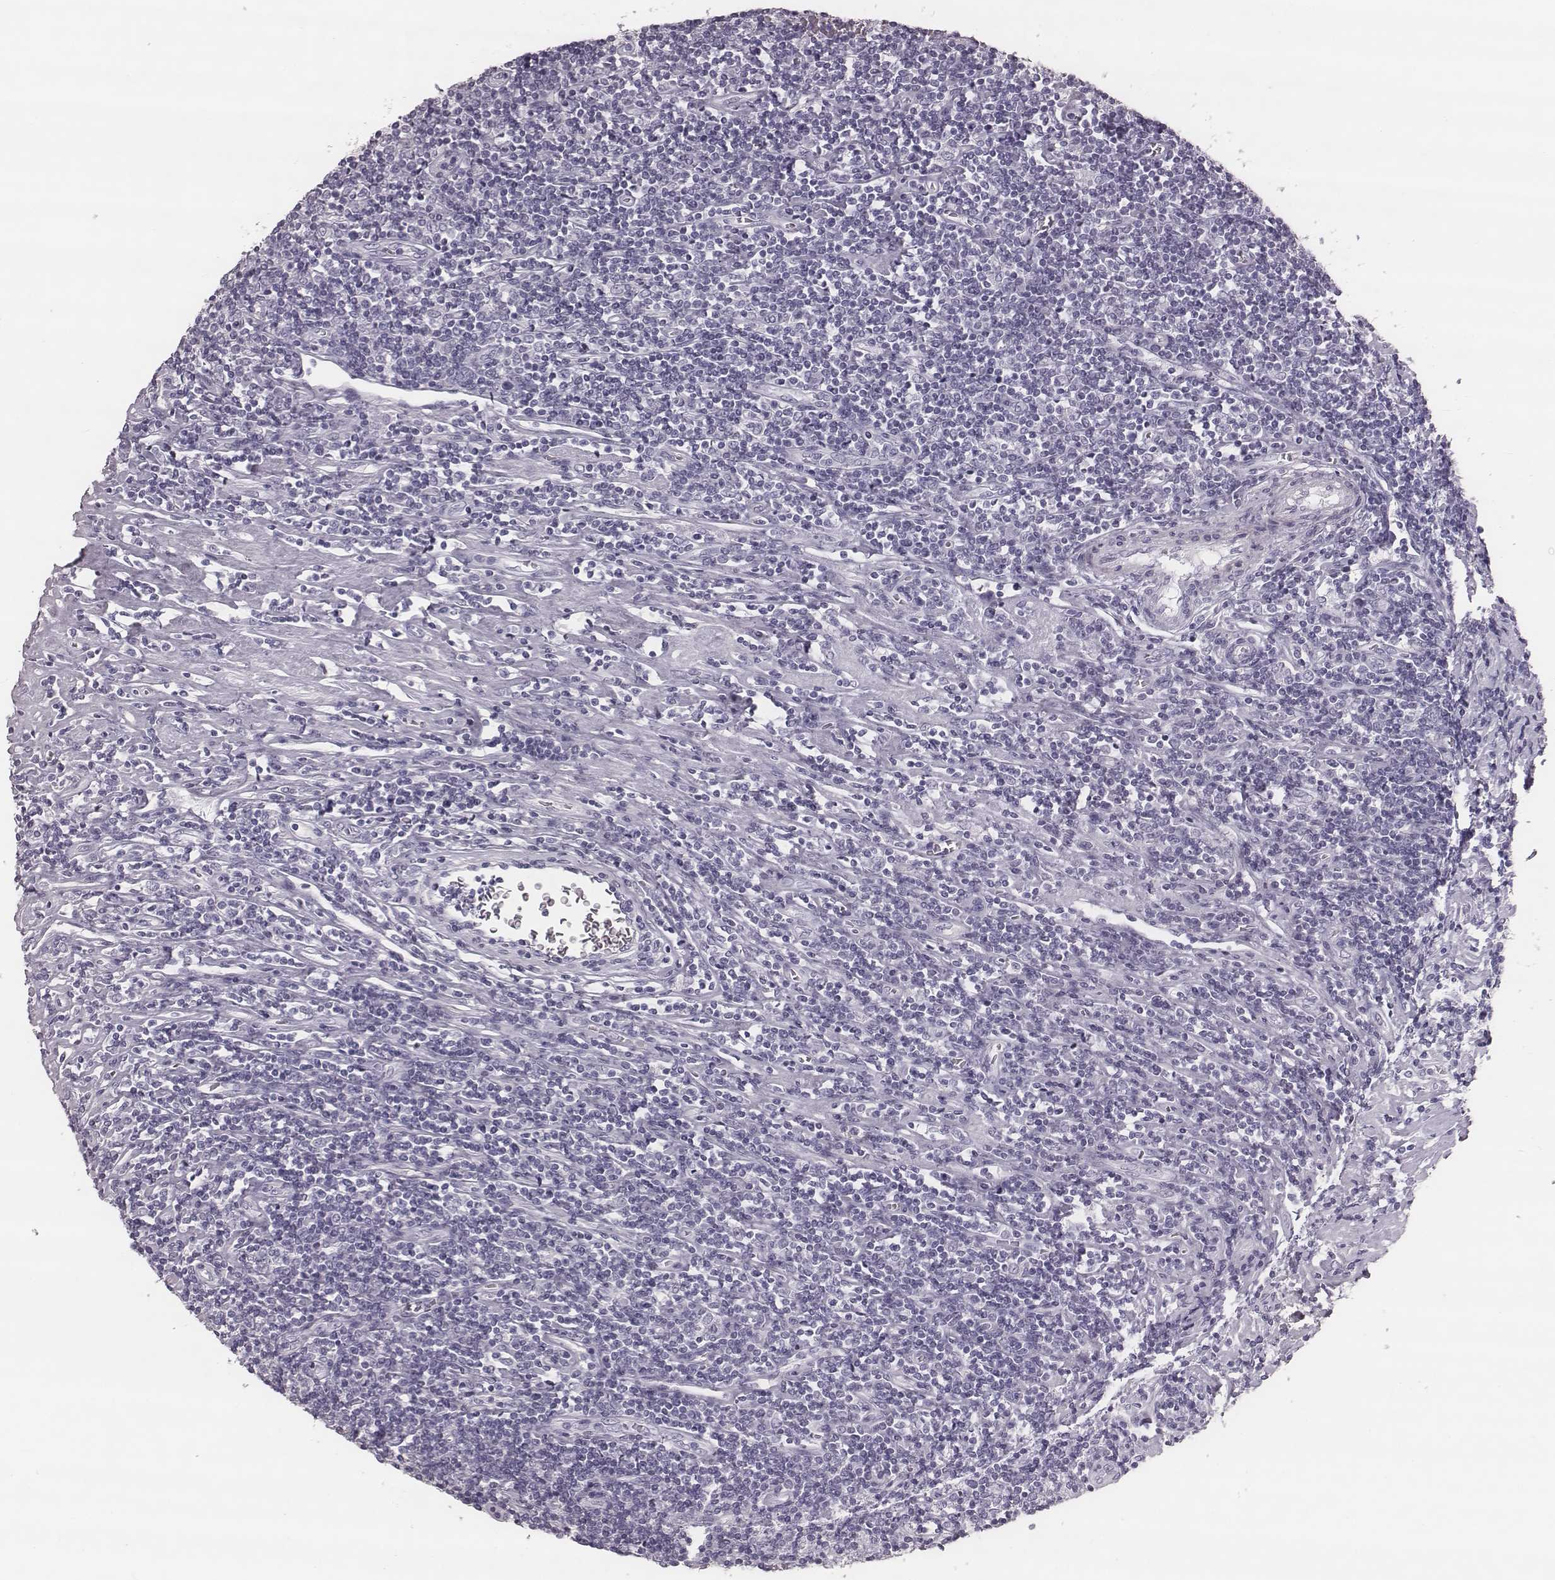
{"staining": {"intensity": "negative", "quantity": "none", "location": "none"}, "tissue": "lymphoma", "cell_type": "Tumor cells", "image_type": "cancer", "snomed": [{"axis": "morphology", "description": "Hodgkin's disease, NOS"}, {"axis": "topography", "description": "Lymph node"}], "caption": "Immunohistochemical staining of lymphoma shows no significant positivity in tumor cells.", "gene": "KRT74", "patient": {"sex": "male", "age": 40}}